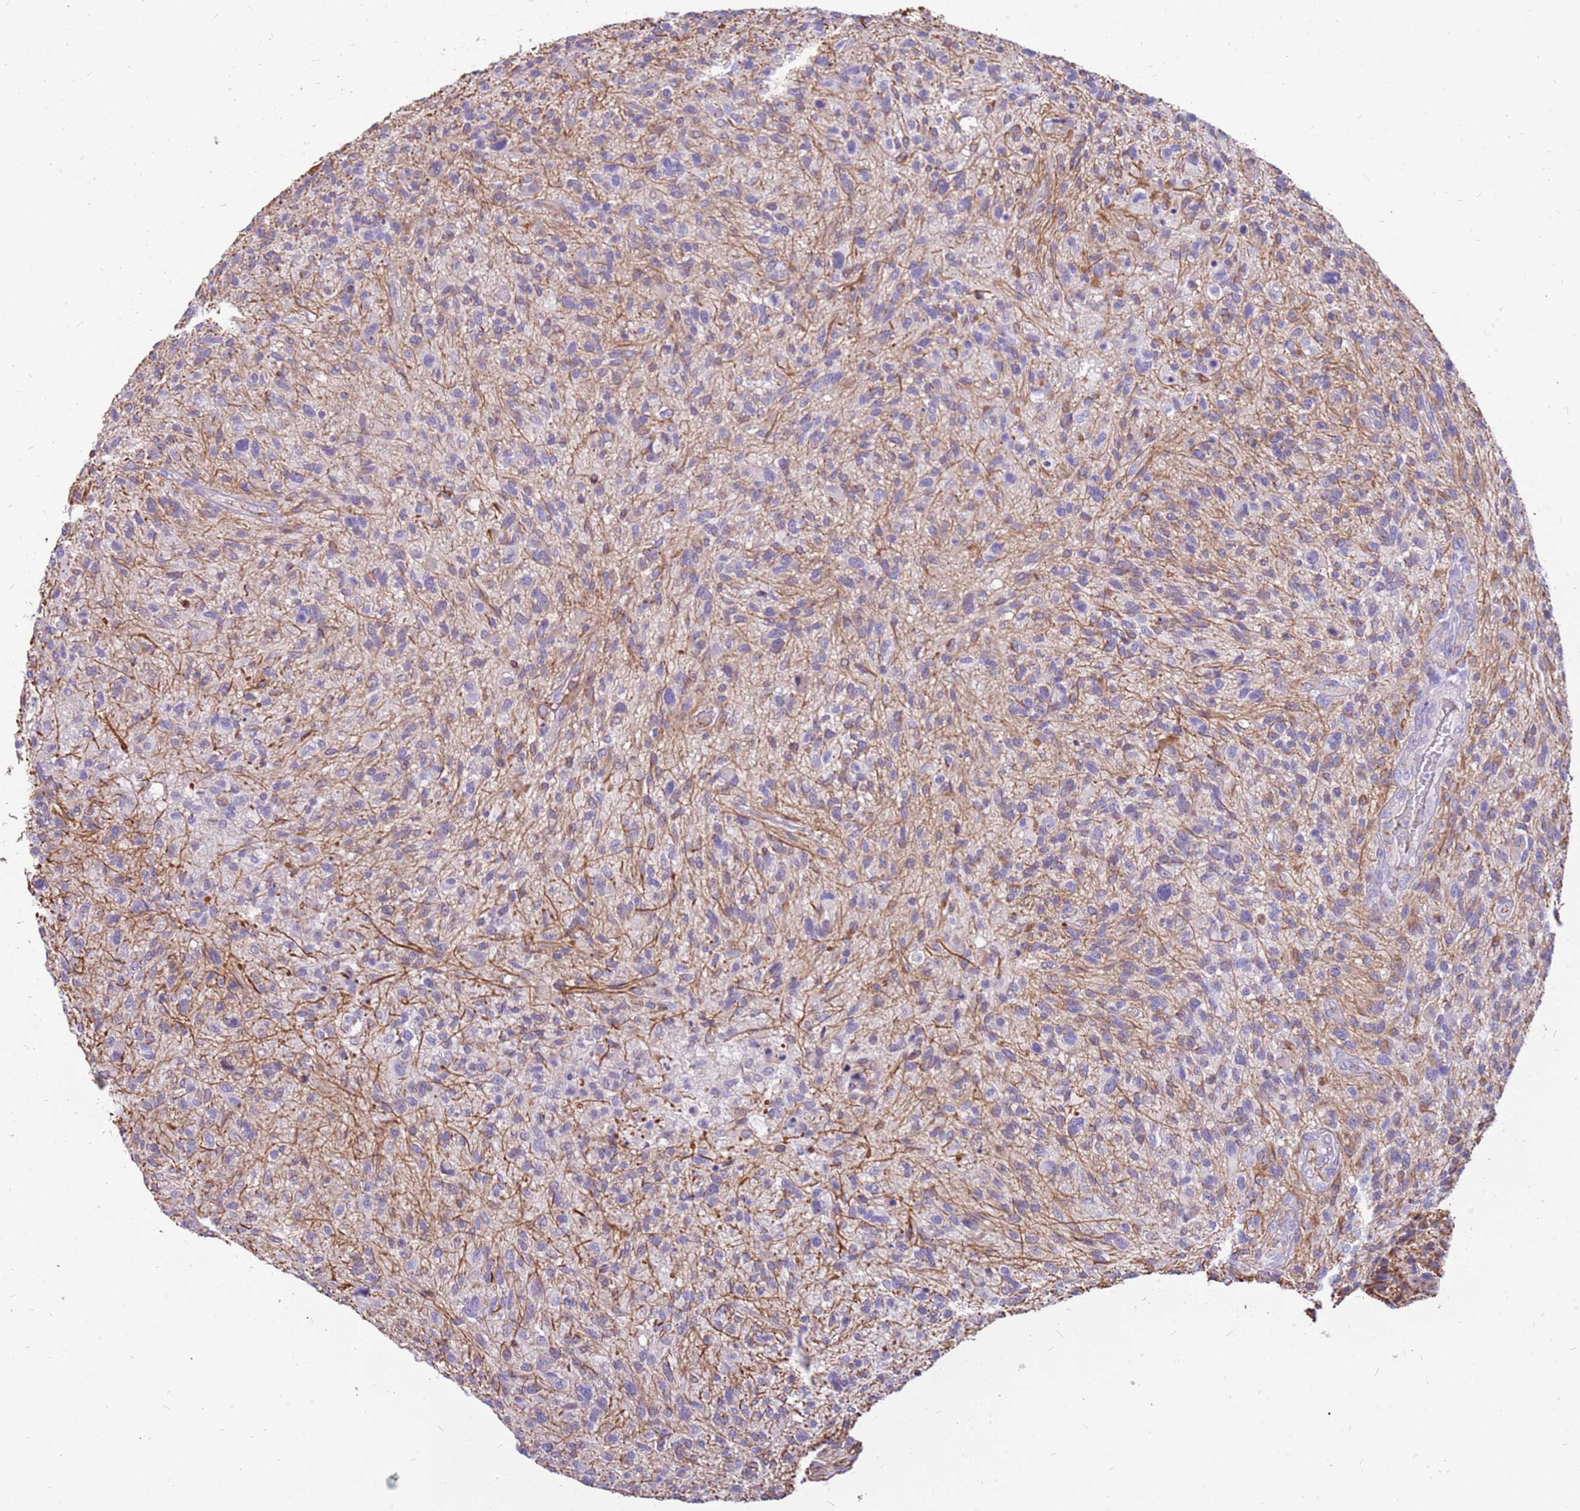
{"staining": {"intensity": "negative", "quantity": "none", "location": "none"}, "tissue": "glioma", "cell_type": "Tumor cells", "image_type": "cancer", "snomed": [{"axis": "morphology", "description": "Glioma, malignant, High grade"}, {"axis": "topography", "description": "Brain"}], "caption": "High magnification brightfield microscopy of glioma stained with DAB (3,3'-diaminobenzidine) (brown) and counterstained with hematoxylin (blue): tumor cells show no significant staining.", "gene": "PCNX1", "patient": {"sex": "male", "age": 47}}